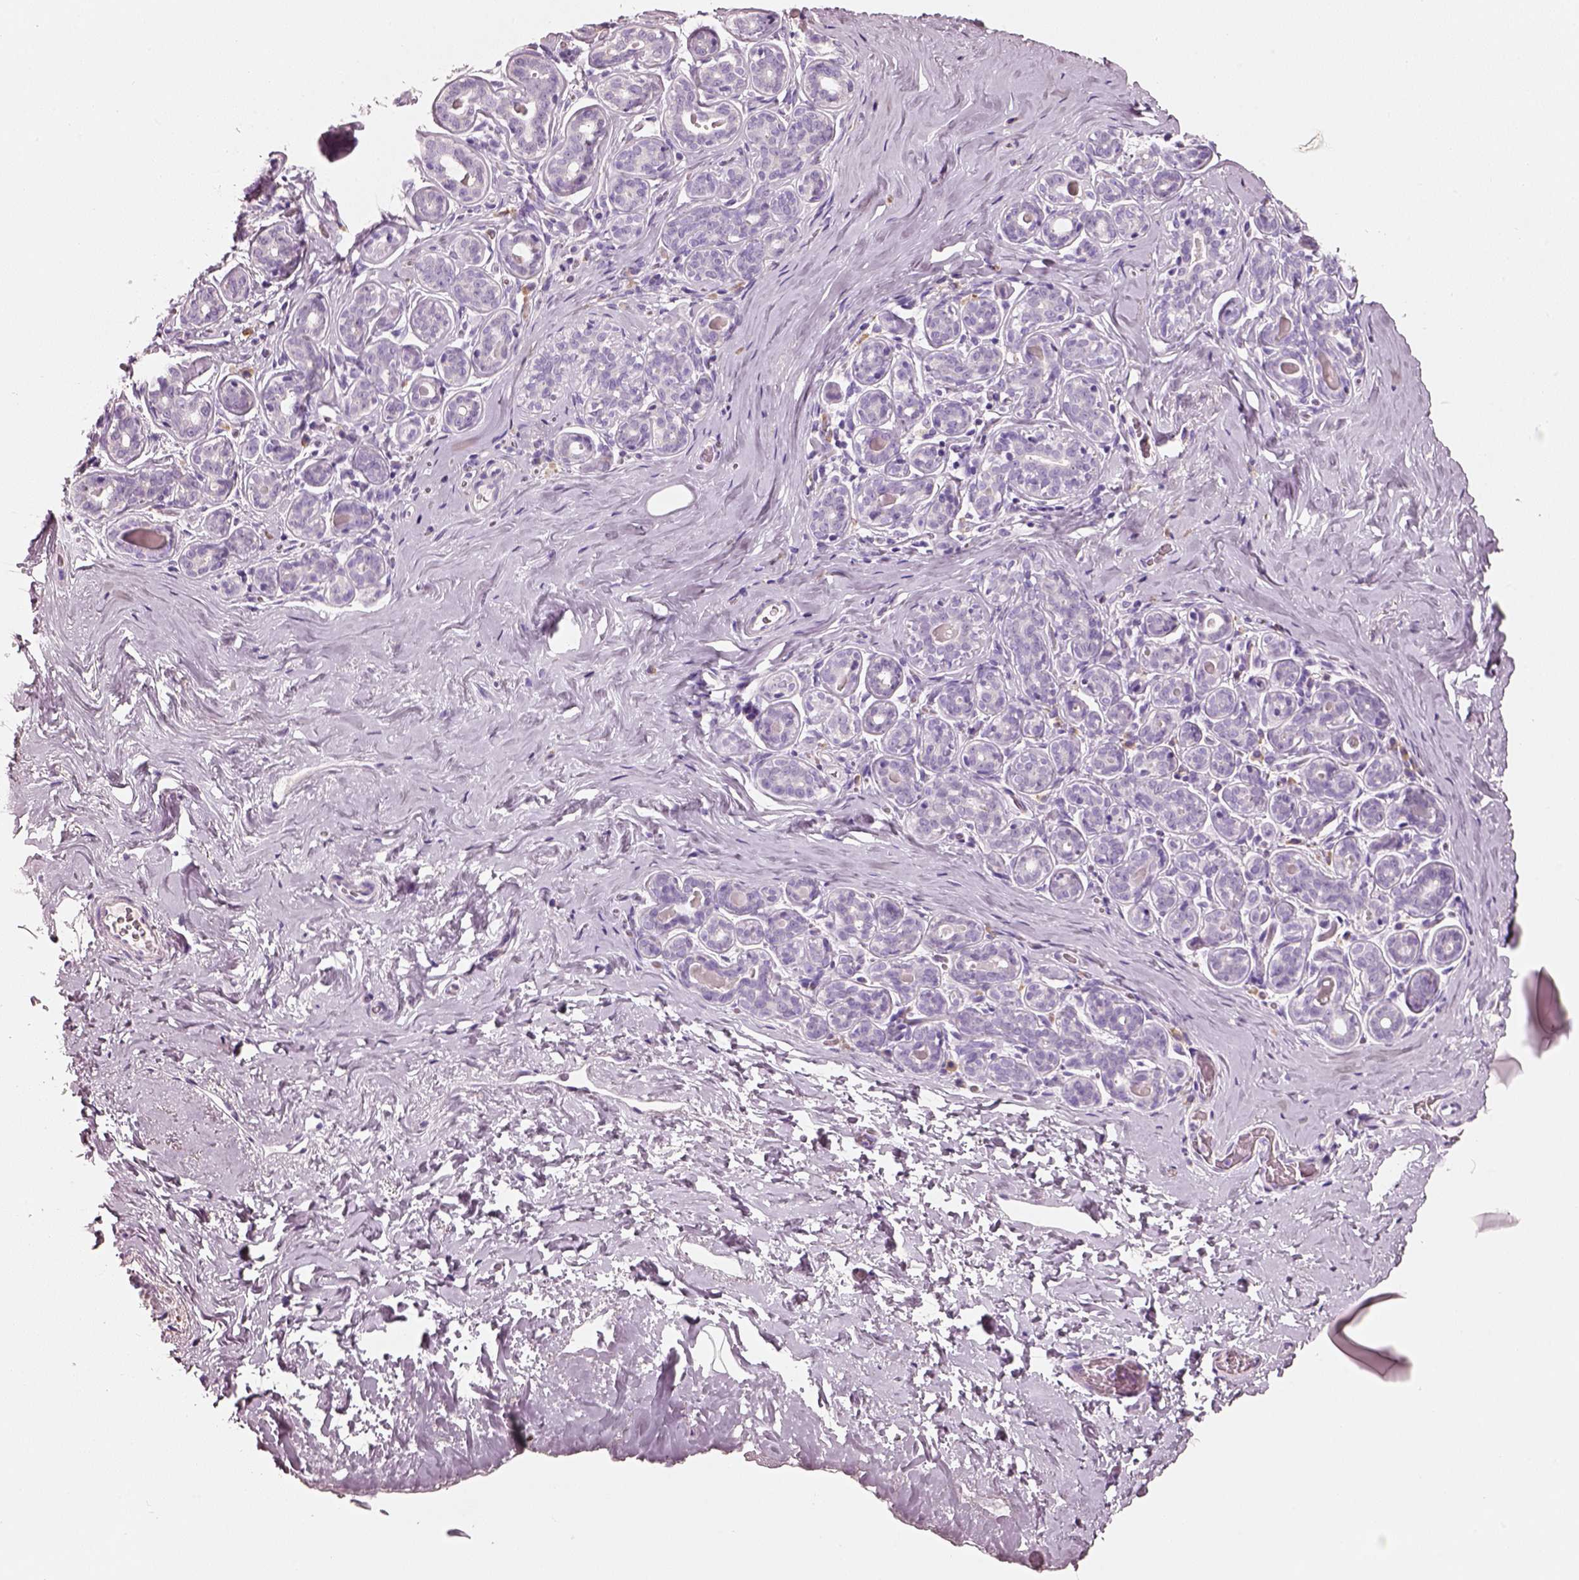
{"staining": {"intensity": "negative", "quantity": "none", "location": "none"}, "tissue": "breast", "cell_type": "Adipocytes", "image_type": "normal", "snomed": [{"axis": "morphology", "description": "Normal tissue, NOS"}, {"axis": "topography", "description": "Skin"}, {"axis": "topography", "description": "Breast"}], "caption": "An immunohistochemistry (IHC) micrograph of unremarkable breast is shown. There is no staining in adipocytes of breast.", "gene": "PNOC", "patient": {"sex": "female", "age": 43}}